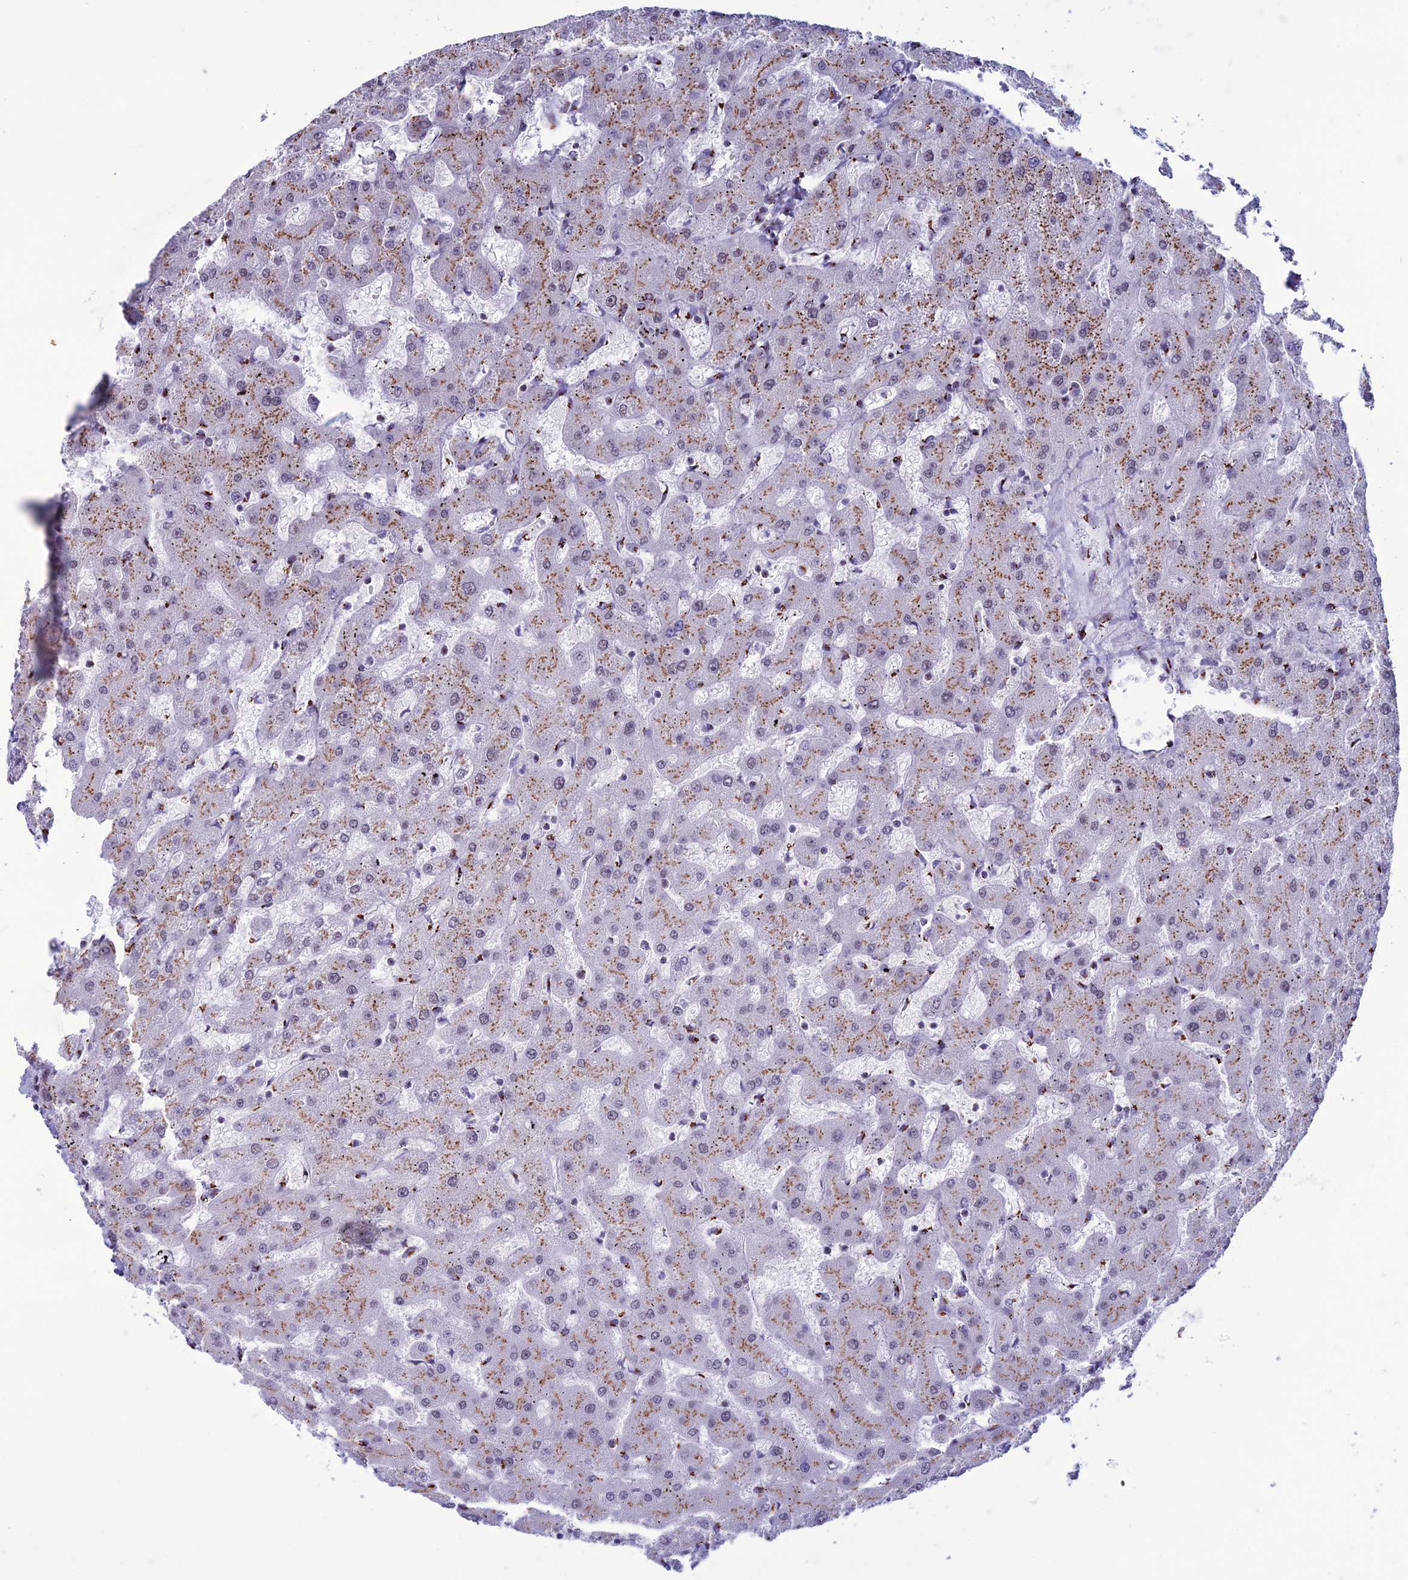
{"staining": {"intensity": "moderate", "quantity": "25%-75%", "location": "cytoplasmic/membranous"}, "tissue": "liver", "cell_type": "Cholangiocytes", "image_type": "normal", "snomed": [{"axis": "morphology", "description": "Normal tissue, NOS"}, {"axis": "topography", "description": "Liver"}], "caption": "Immunohistochemistry of normal liver demonstrates medium levels of moderate cytoplasmic/membranous staining in about 25%-75% of cholangiocytes.", "gene": "PLEKHA4", "patient": {"sex": "female", "age": 63}}